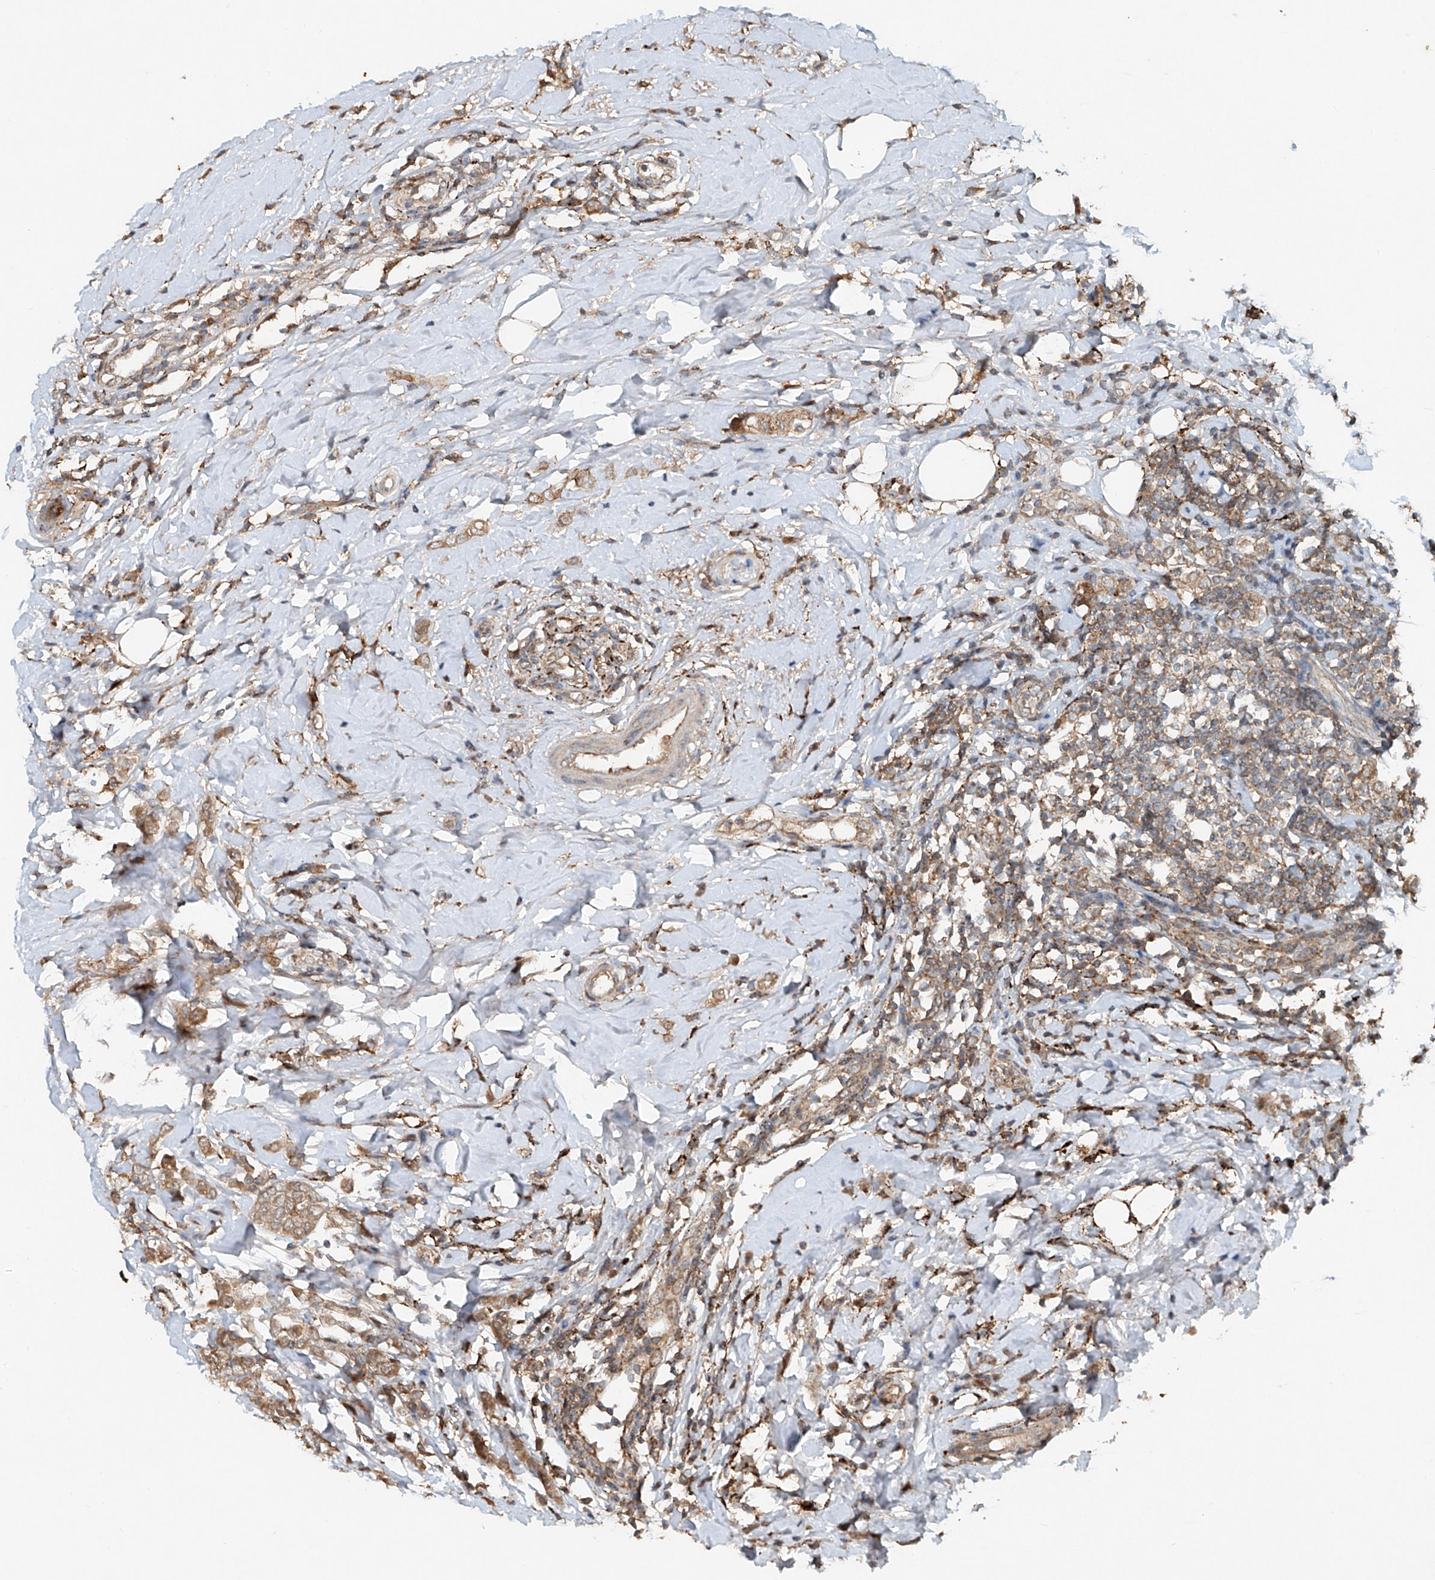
{"staining": {"intensity": "moderate", "quantity": ">75%", "location": "cytoplasmic/membranous"}, "tissue": "breast cancer", "cell_type": "Tumor cells", "image_type": "cancer", "snomed": [{"axis": "morphology", "description": "Lobular carcinoma"}, {"axis": "topography", "description": "Breast"}], "caption": "Protein analysis of breast cancer tissue exhibits moderate cytoplasmic/membranous positivity in about >75% of tumor cells. The staining is performed using DAB brown chromogen to label protein expression. The nuclei are counter-stained blue using hematoxylin.", "gene": "IER5", "patient": {"sex": "female", "age": 47}}